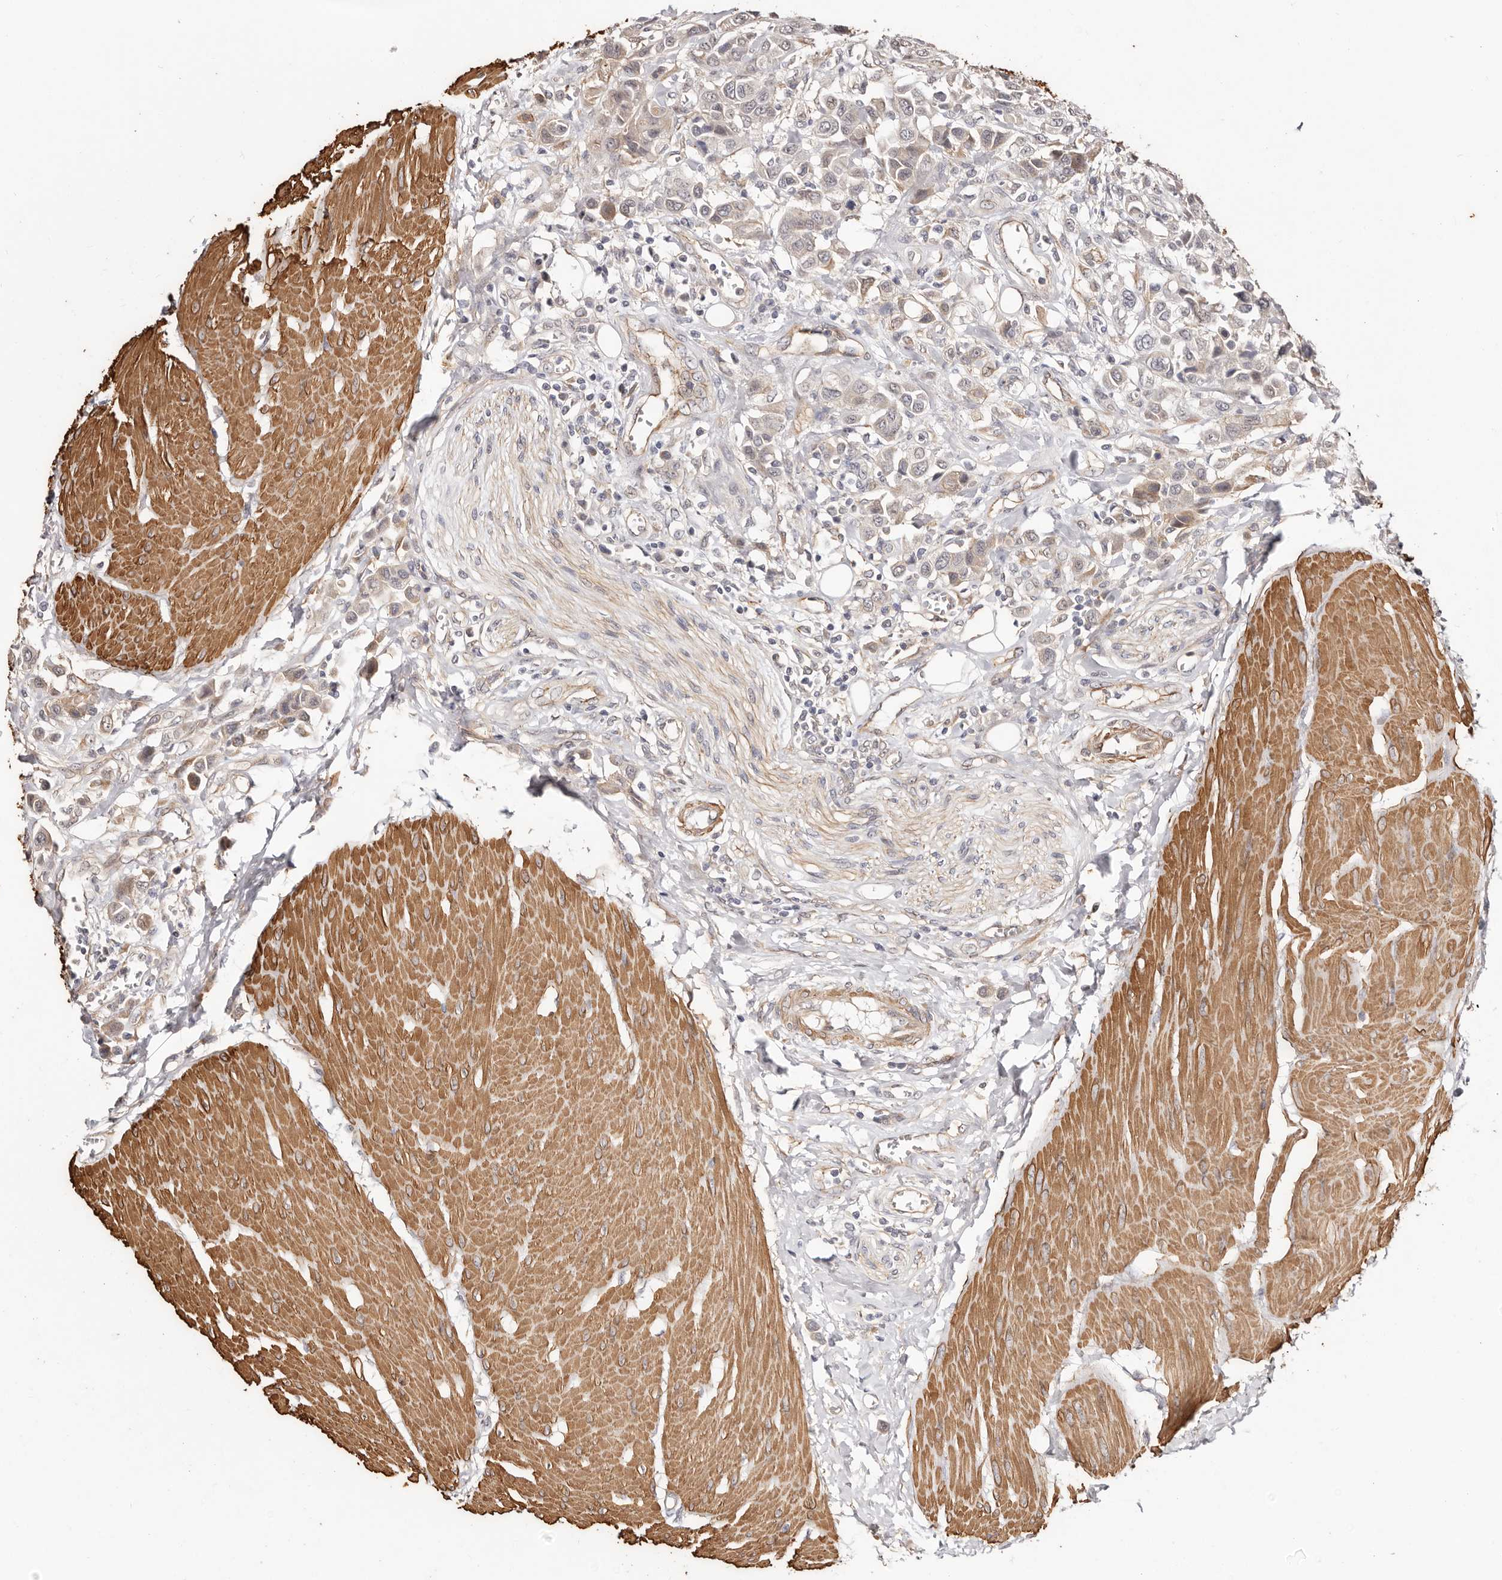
{"staining": {"intensity": "weak", "quantity": "25%-75%", "location": "cytoplasmic/membranous"}, "tissue": "urothelial cancer", "cell_type": "Tumor cells", "image_type": "cancer", "snomed": [{"axis": "morphology", "description": "Urothelial carcinoma, High grade"}, {"axis": "topography", "description": "Urinary bladder"}], "caption": "Protein staining of urothelial cancer tissue reveals weak cytoplasmic/membranous staining in about 25%-75% of tumor cells.", "gene": "TRIP13", "patient": {"sex": "male", "age": 50}}